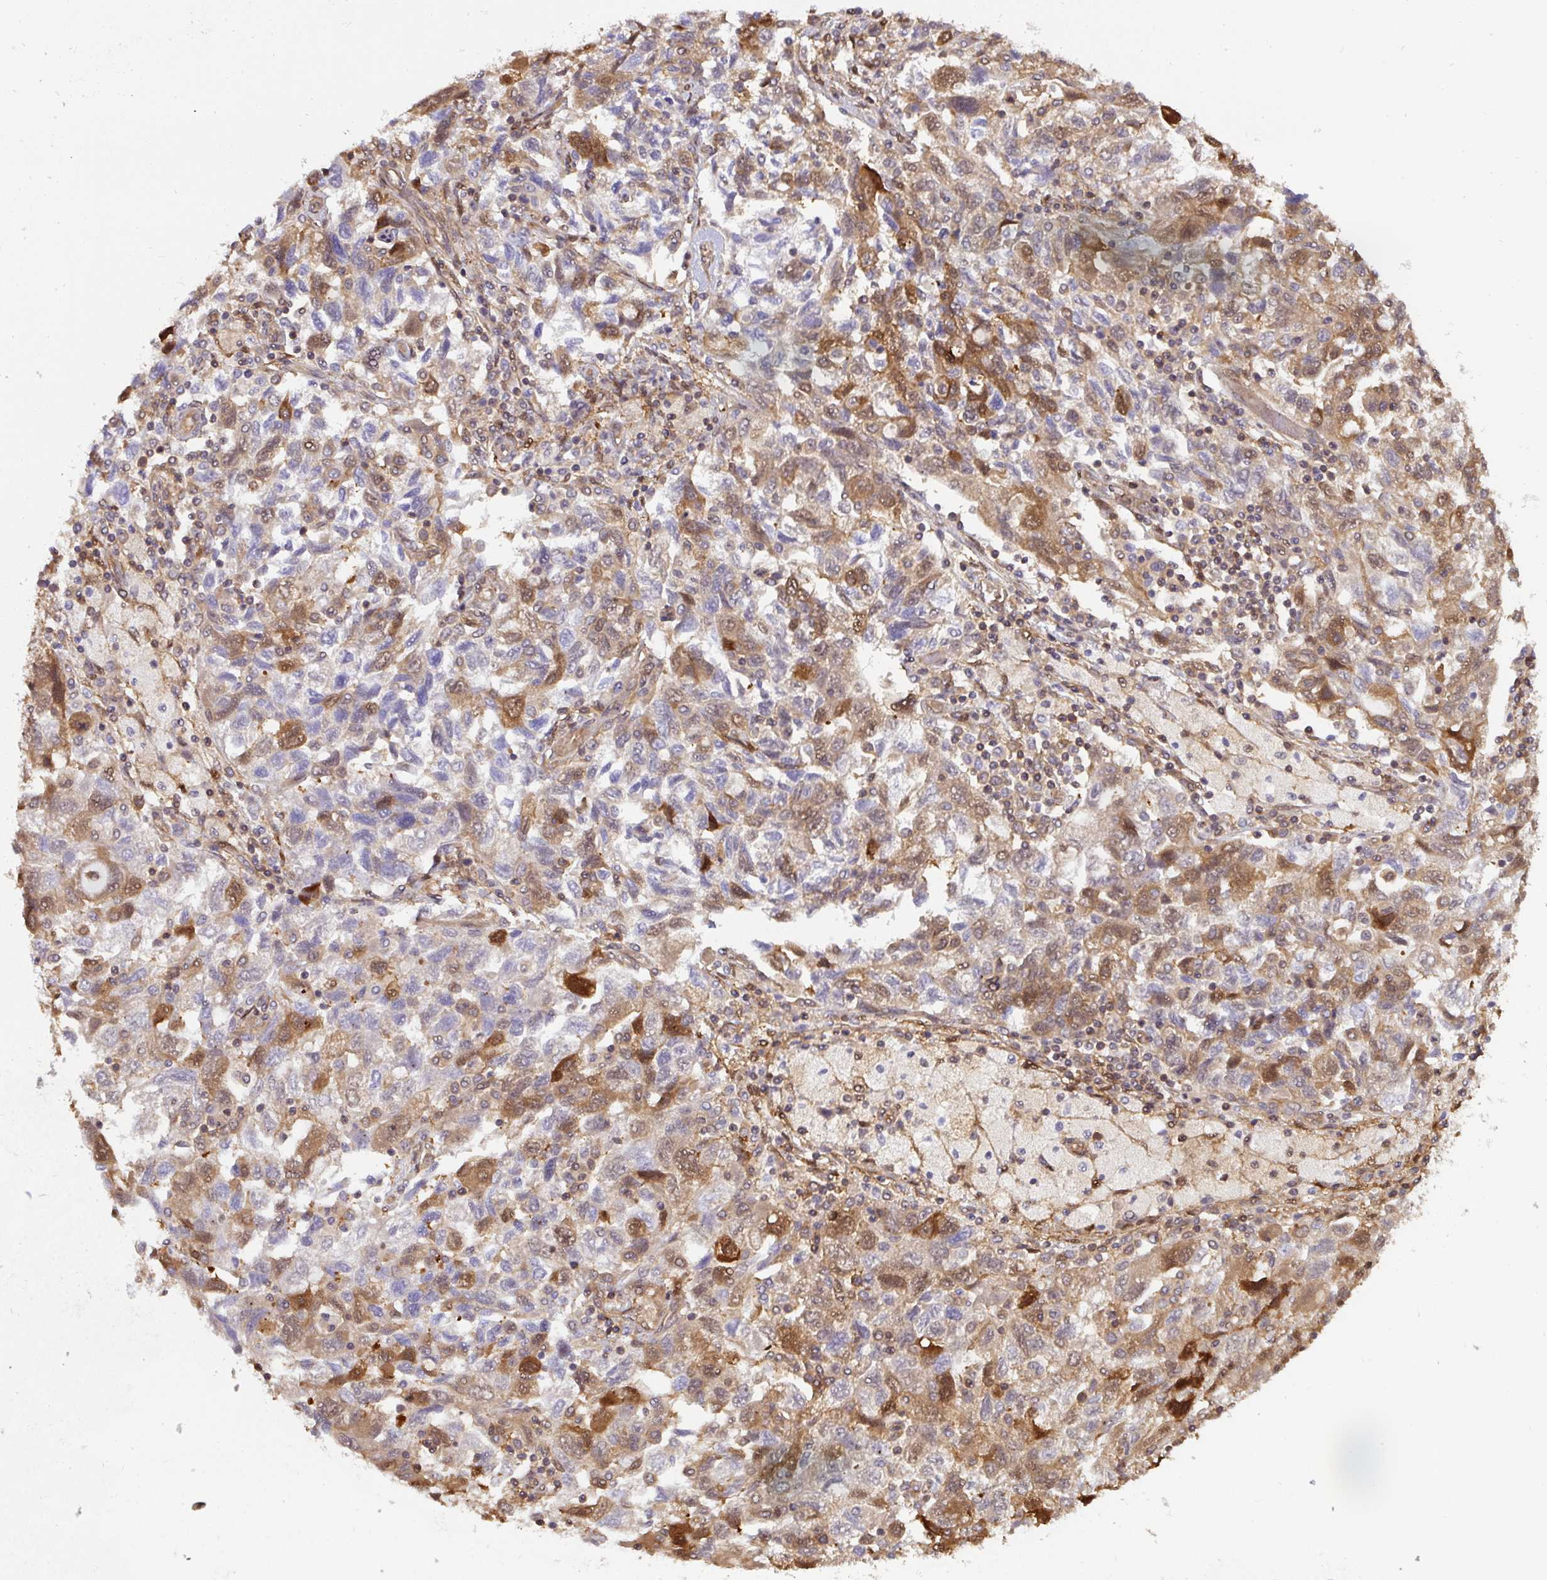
{"staining": {"intensity": "moderate", "quantity": "25%-75%", "location": "cytoplasmic/membranous,nuclear"}, "tissue": "ovarian cancer", "cell_type": "Tumor cells", "image_type": "cancer", "snomed": [{"axis": "morphology", "description": "Carcinoma, NOS"}, {"axis": "morphology", "description": "Cystadenocarcinoma, serous, NOS"}, {"axis": "topography", "description": "Ovary"}], "caption": "A histopathology image of human ovarian cancer stained for a protein displays moderate cytoplasmic/membranous and nuclear brown staining in tumor cells.", "gene": "ST13", "patient": {"sex": "female", "age": 69}}